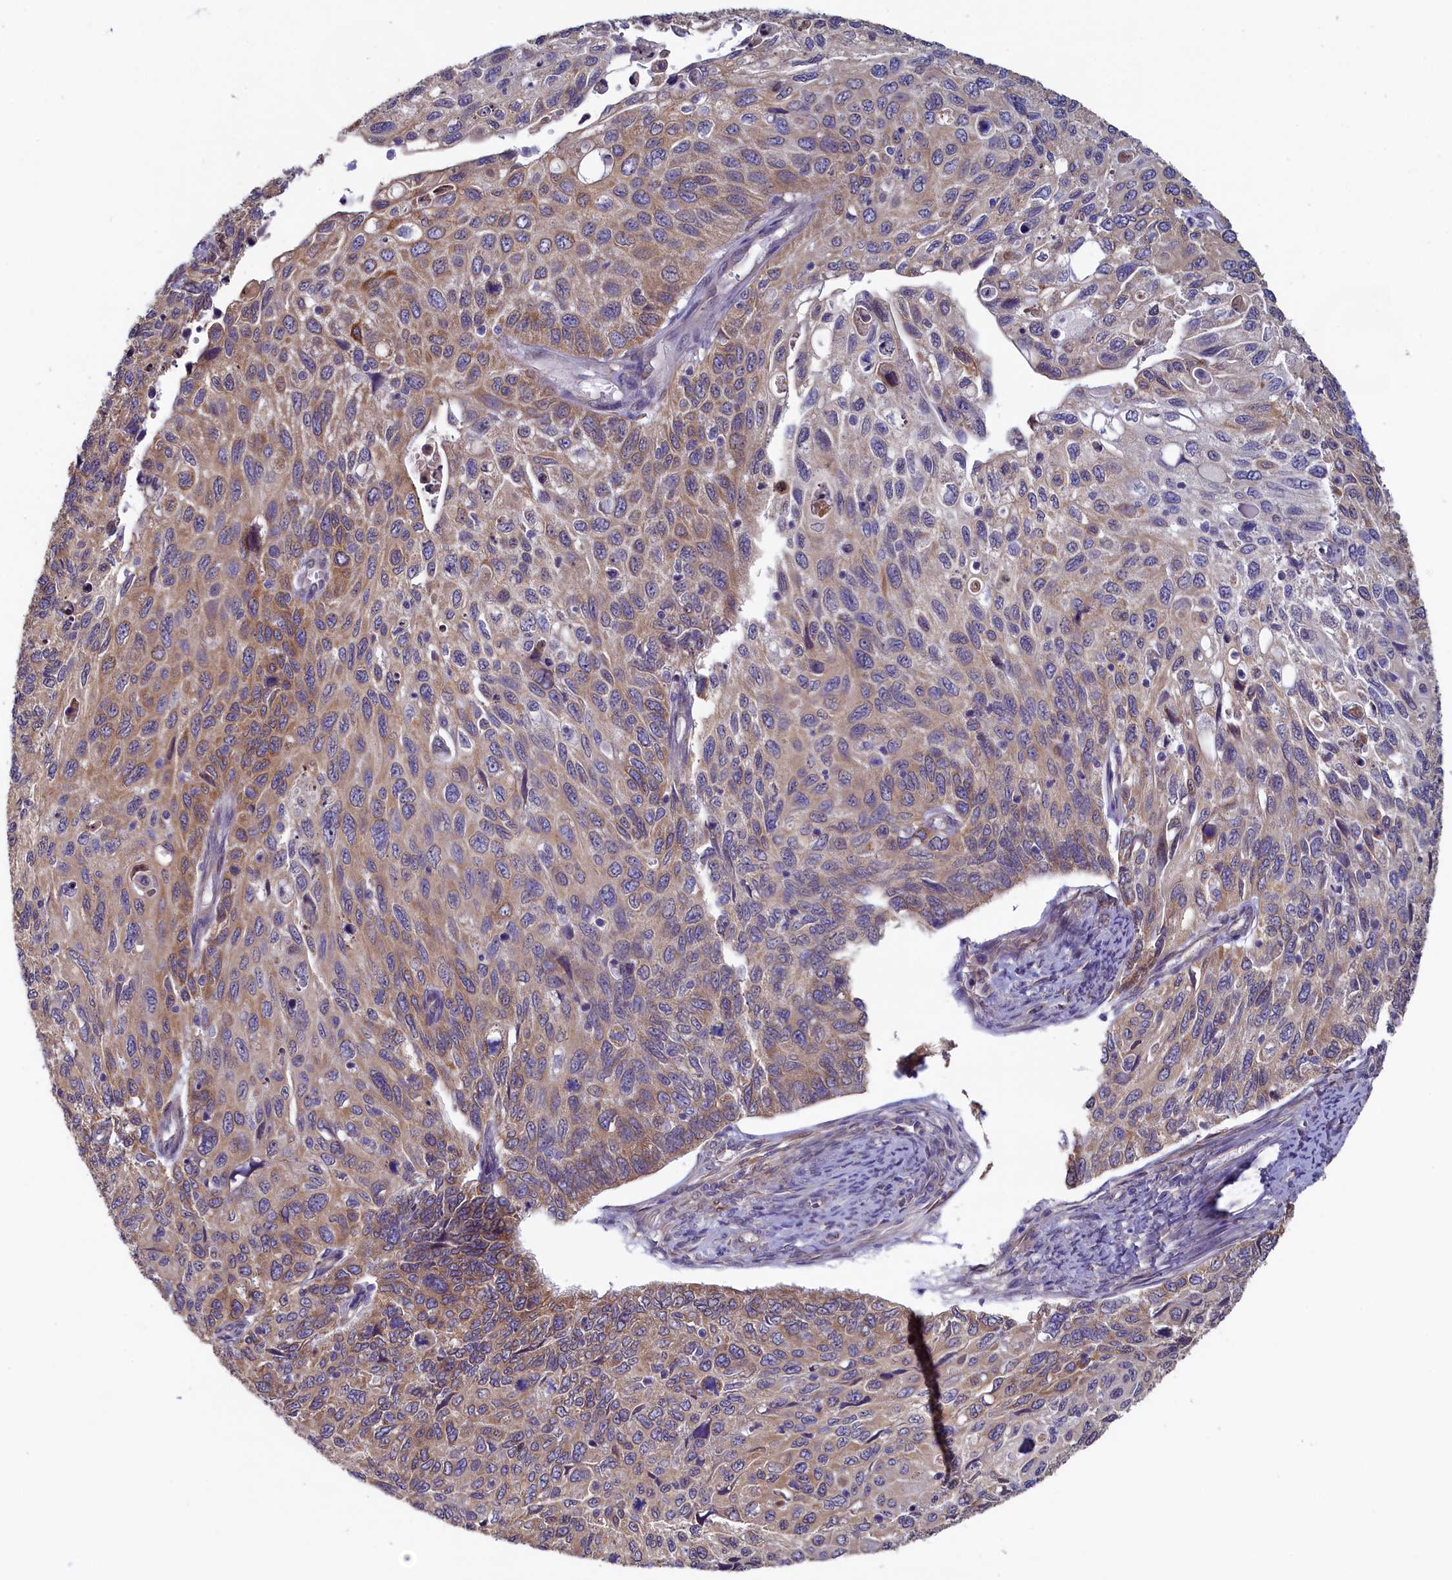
{"staining": {"intensity": "moderate", "quantity": "<25%", "location": "cytoplasmic/membranous"}, "tissue": "cervical cancer", "cell_type": "Tumor cells", "image_type": "cancer", "snomed": [{"axis": "morphology", "description": "Squamous cell carcinoma, NOS"}, {"axis": "topography", "description": "Cervix"}], "caption": "Immunohistochemical staining of human cervical squamous cell carcinoma displays low levels of moderate cytoplasmic/membranous staining in about <25% of tumor cells.", "gene": "SPATA2L", "patient": {"sex": "female", "age": 70}}